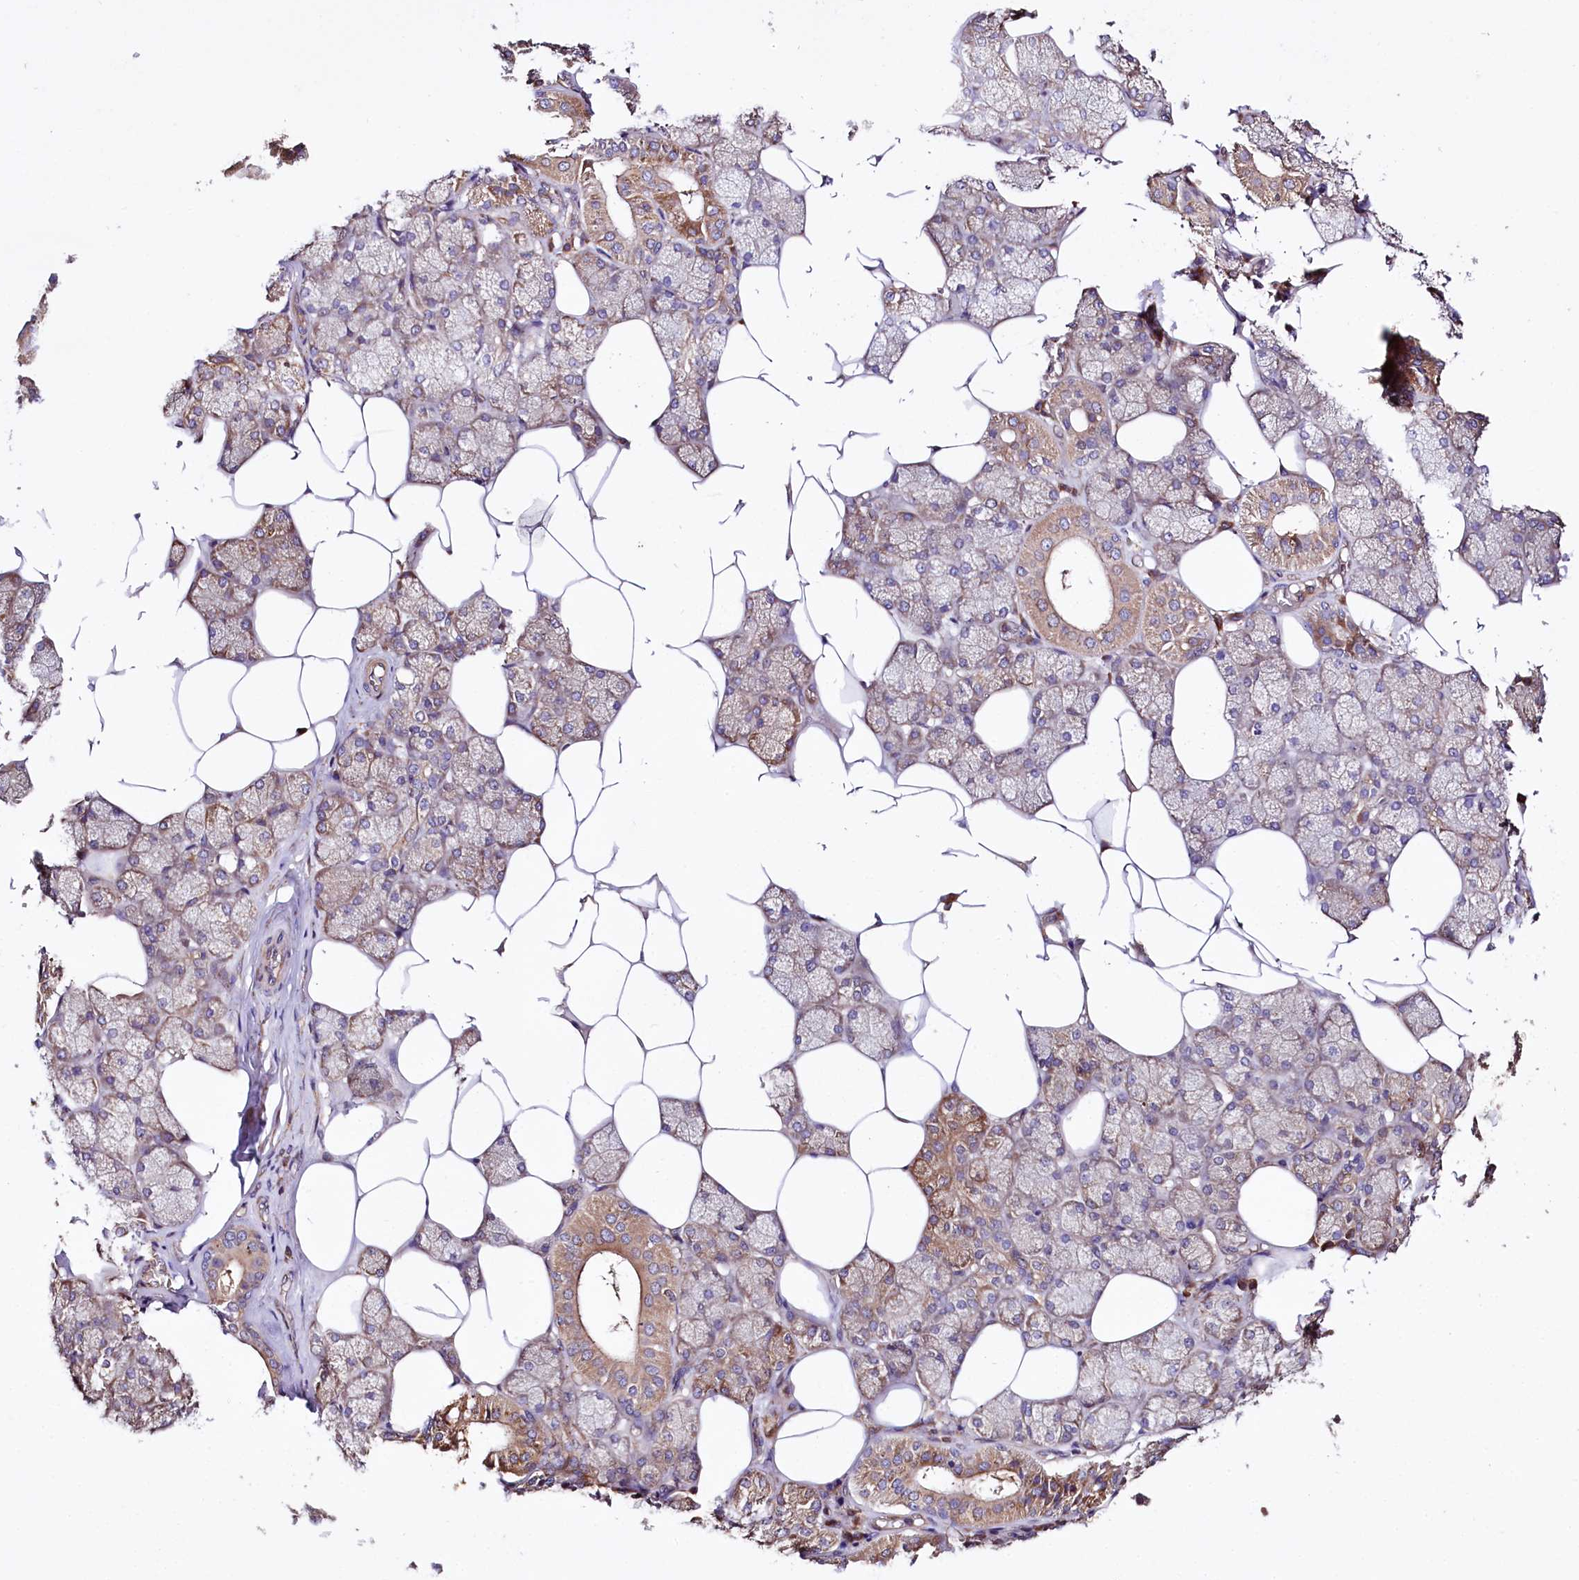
{"staining": {"intensity": "moderate", "quantity": "<25%", "location": "cytoplasmic/membranous"}, "tissue": "salivary gland", "cell_type": "Glandular cells", "image_type": "normal", "snomed": [{"axis": "morphology", "description": "Normal tissue, NOS"}, {"axis": "topography", "description": "Salivary gland"}], "caption": "Normal salivary gland was stained to show a protein in brown. There is low levels of moderate cytoplasmic/membranous staining in approximately <25% of glandular cells.", "gene": "CEP295", "patient": {"sex": "male", "age": 62}}